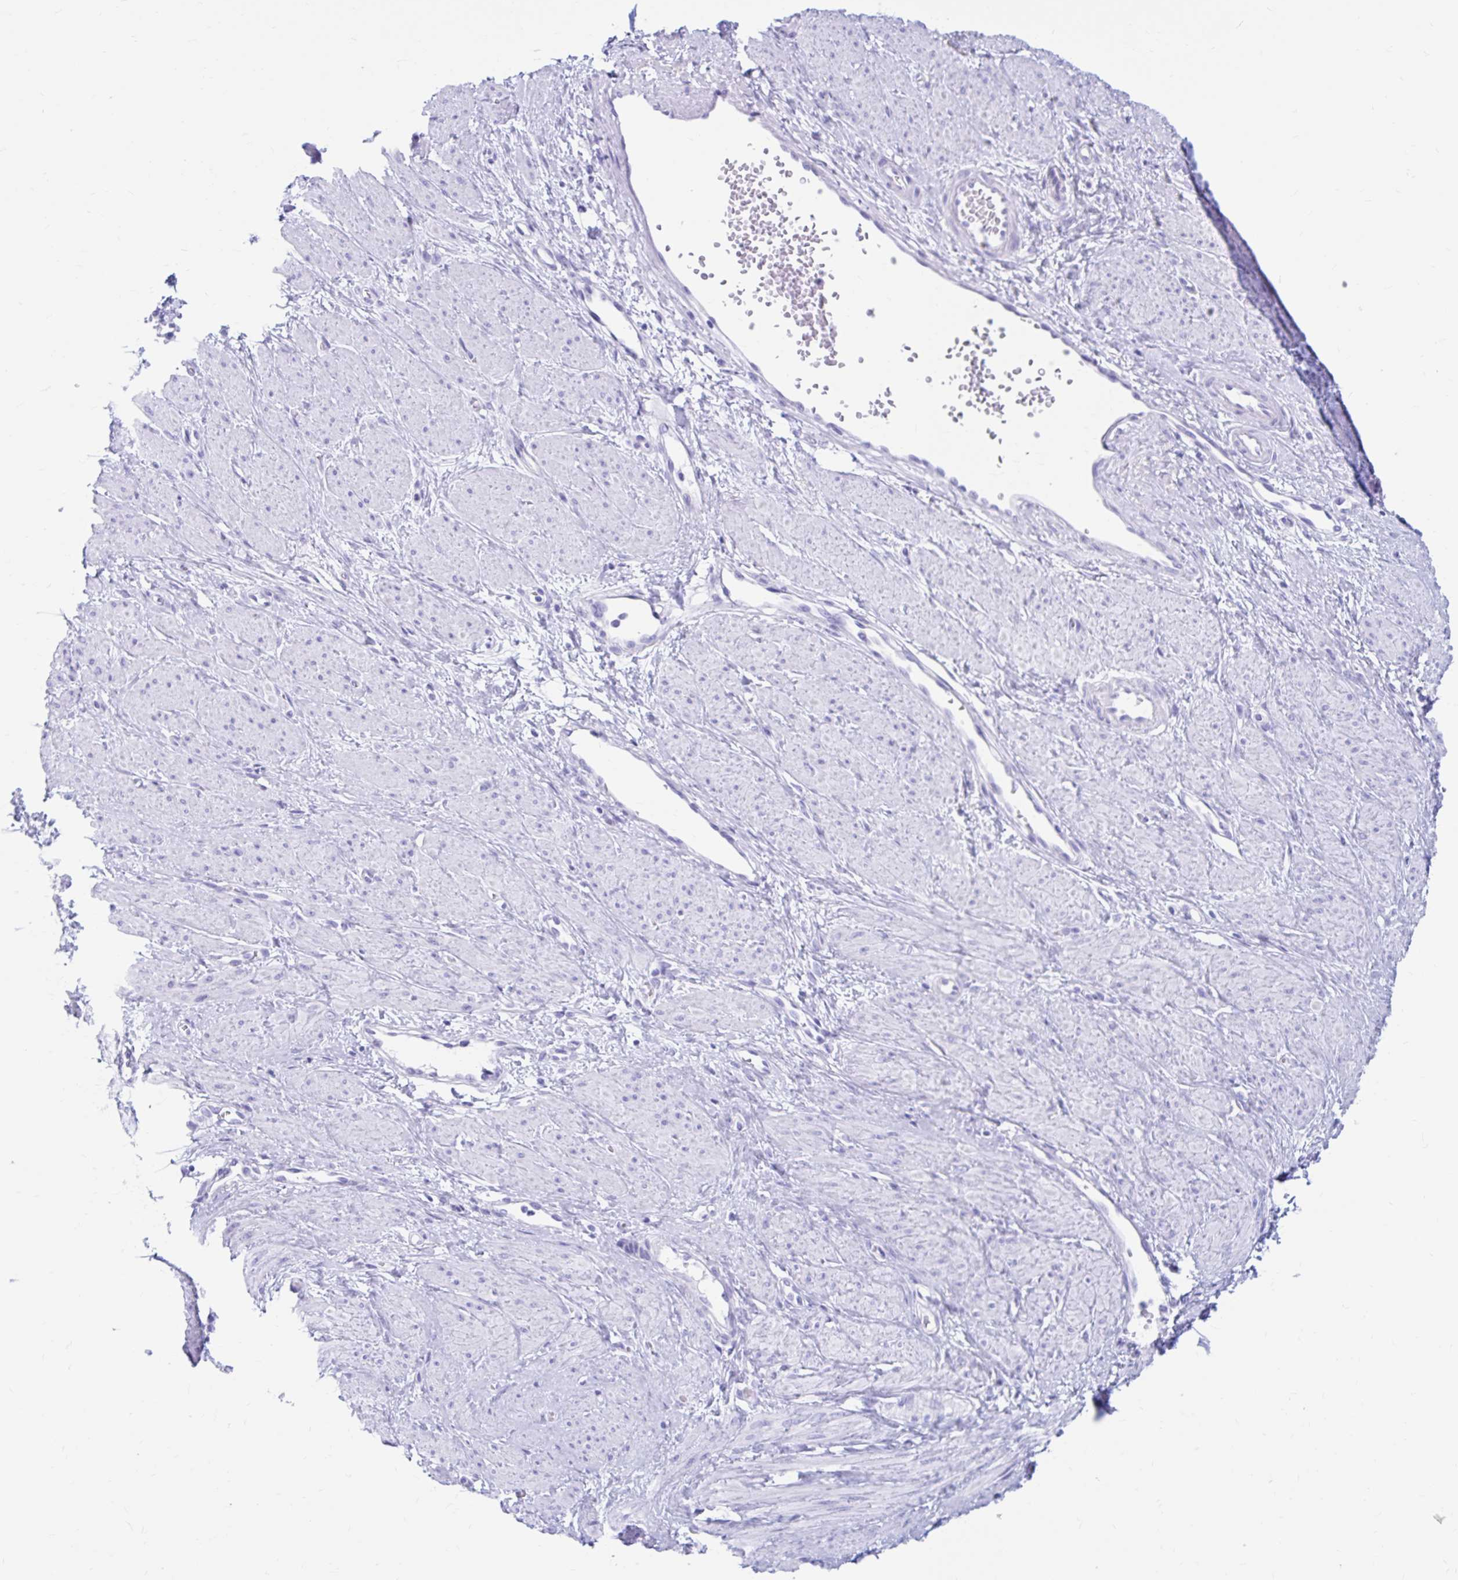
{"staining": {"intensity": "negative", "quantity": "none", "location": "none"}, "tissue": "smooth muscle", "cell_type": "Smooth muscle cells", "image_type": "normal", "snomed": [{"axis": "morphology", "description": "Normal tissue, NOS"}, {"axis": "topography", "description": "Smooth muscle"}, {"axis": "topography", "description": "Uterus"}], "caption": "Smooth muscle cells are negative for brown protein staining in benign smooth muscle. (Stains: DAB immunohistochemistry (IHC) with hematoxylin counter stain, Microscopy: brightfield microscopy at high magnification).", "gene": "NSG2", "patient": {"sex": "female", "age": 39}}